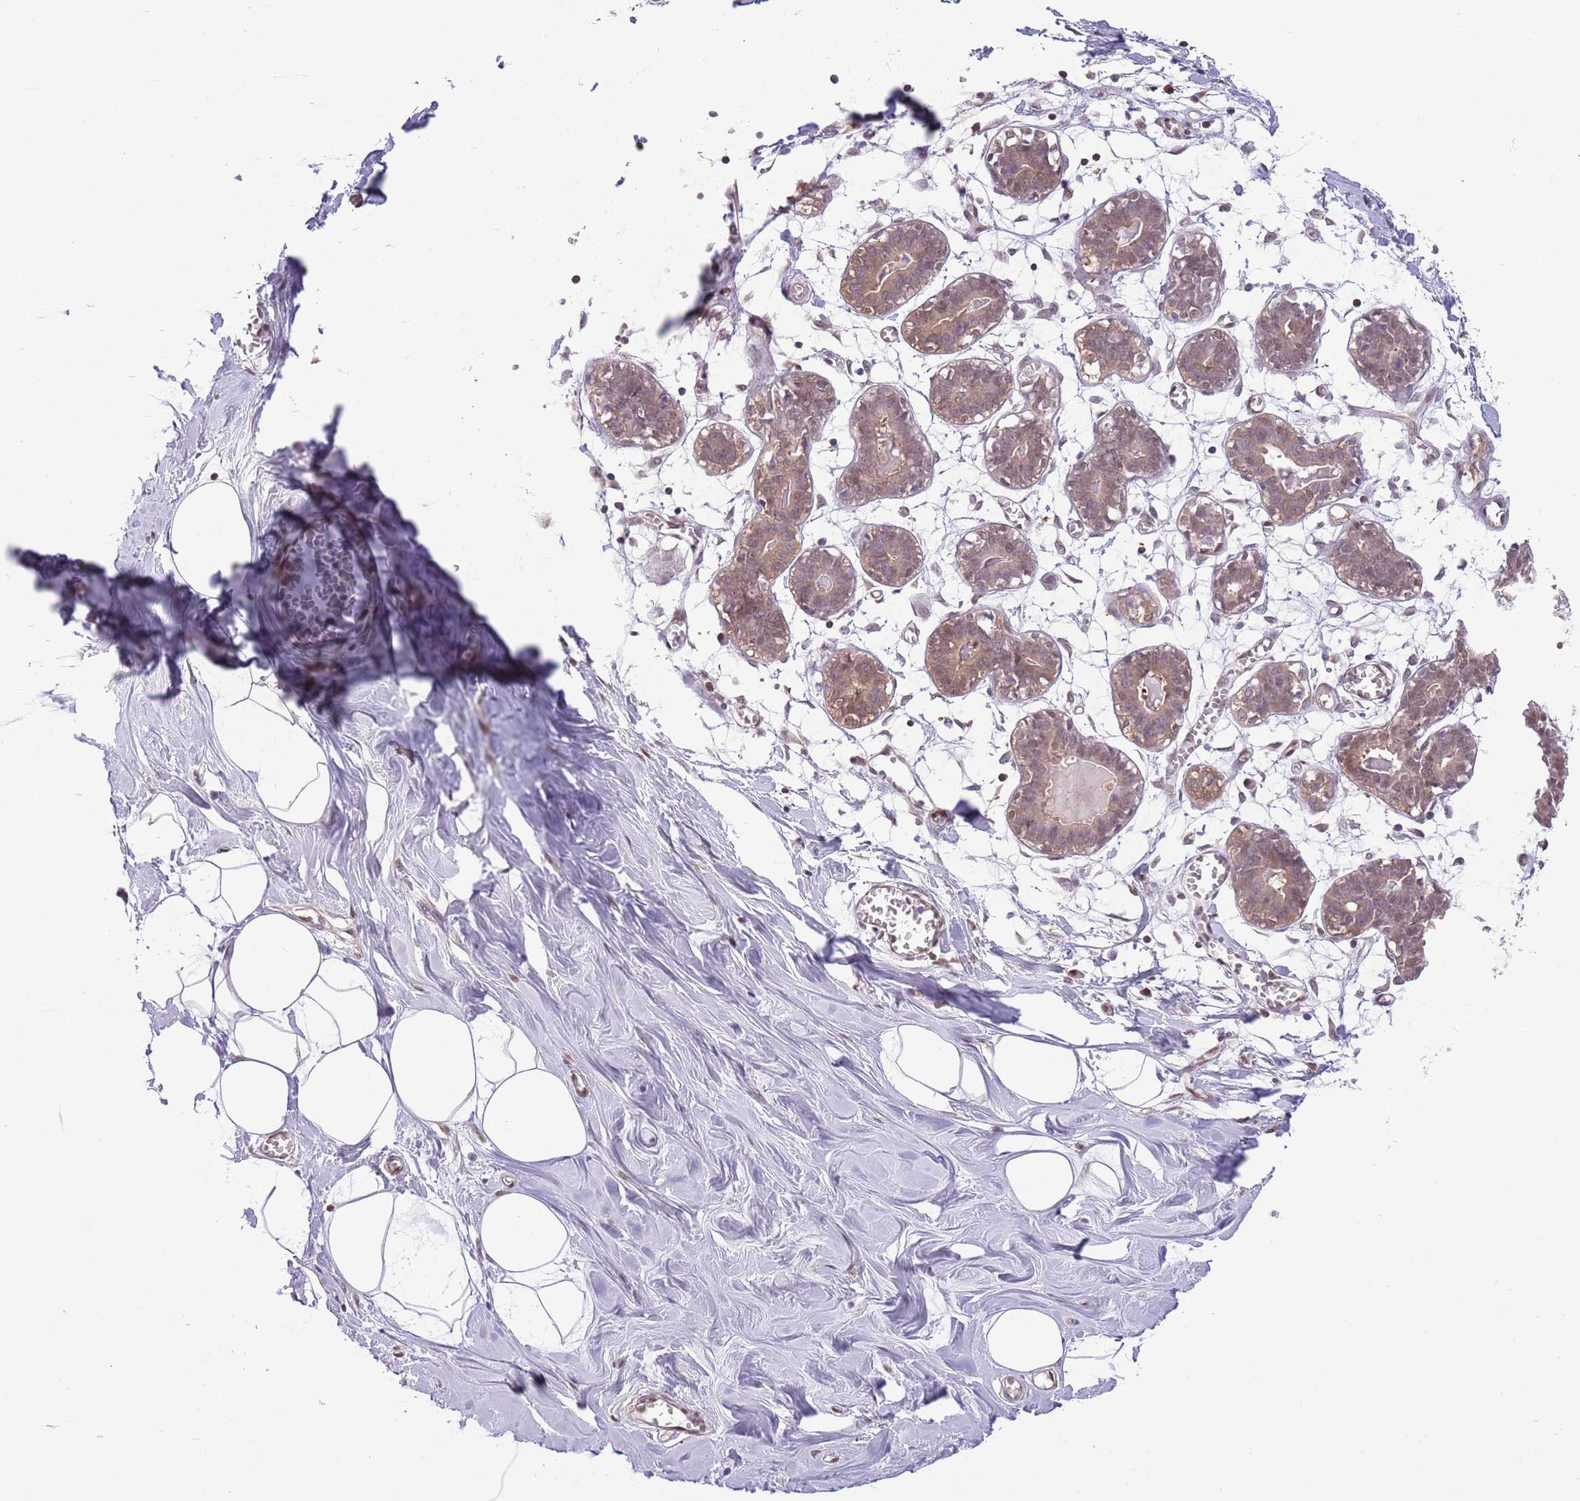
{"staining": {"intensity": "negative", "quantity": "none", "location": "none"}, "tissue": "breast", "cell_type": "Adipocytes", "image_type": "normal", "snomed": [{"axis": "morphology", "description": "Normal tissue, NOS"}, {"axis": "topography", "description": "Breast"}], "caption": "Human breast stained for a protein using immunohistochemistry (IHC) demonstrates no staining in adipocytes.", "gene": "NSFL1C", "patient": {"sex": "female", "age": 27}}